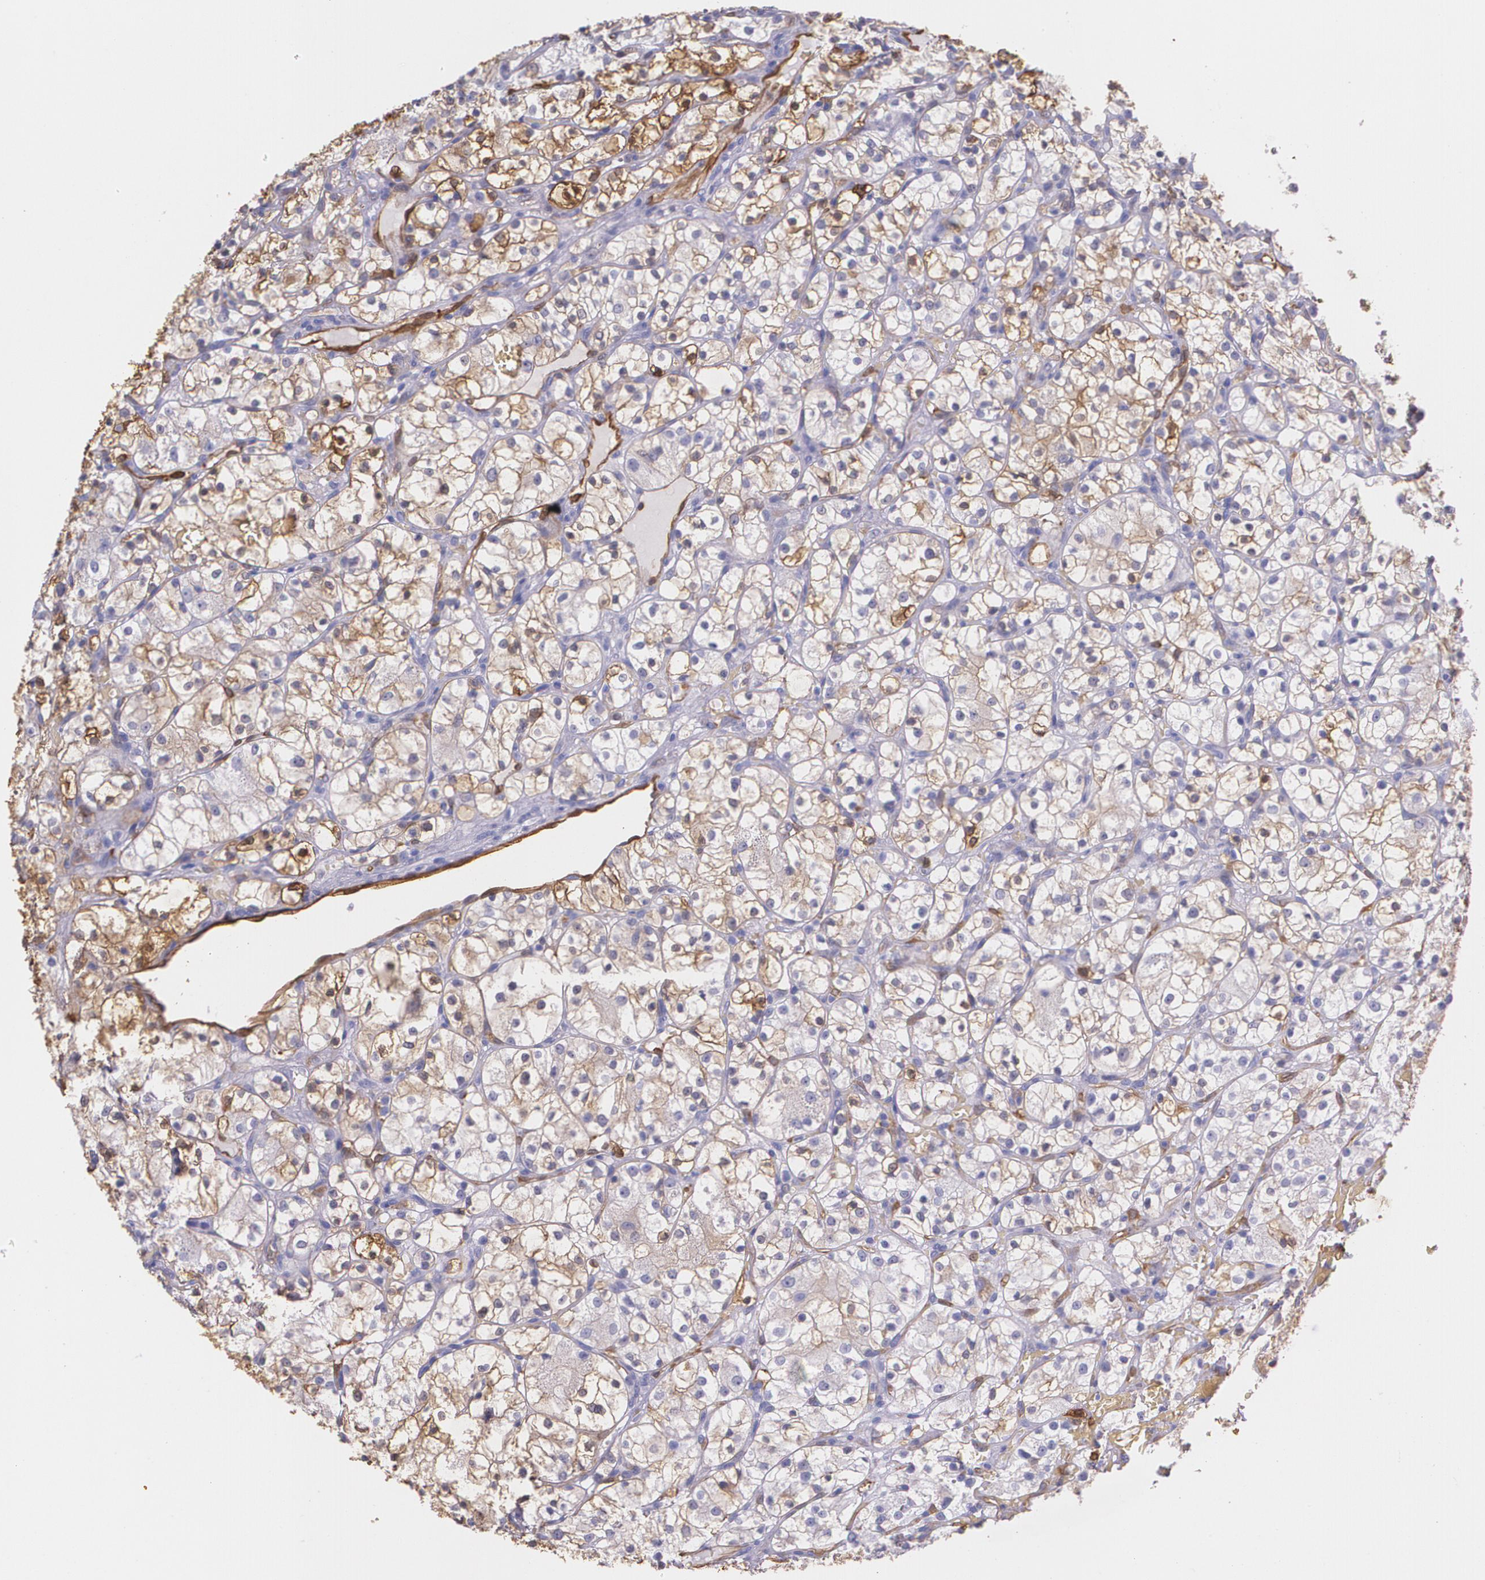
{"staining": {"intensity": "moderate", "quantity": "25%-75%", "location": "cytoplasmic/membranous"}, "tissue": "renal cancer", "cell_type": "Tumor cells", "image_type": "cancer", "snomed": [{"axis": "morphology", "description": "Adenocarcinoma, NOS"}, {"axis": "topography", "description": "Kidney"}], "caption": "Immunohistochemical staining of human adenocarcinoma (renal) shows medium levels of moderate cytoplasmic/membranous positivity in approximately 25%-75% of tumor cells.", "gene": "MMP2", "patient": {"sex": "female", "age": 60}}